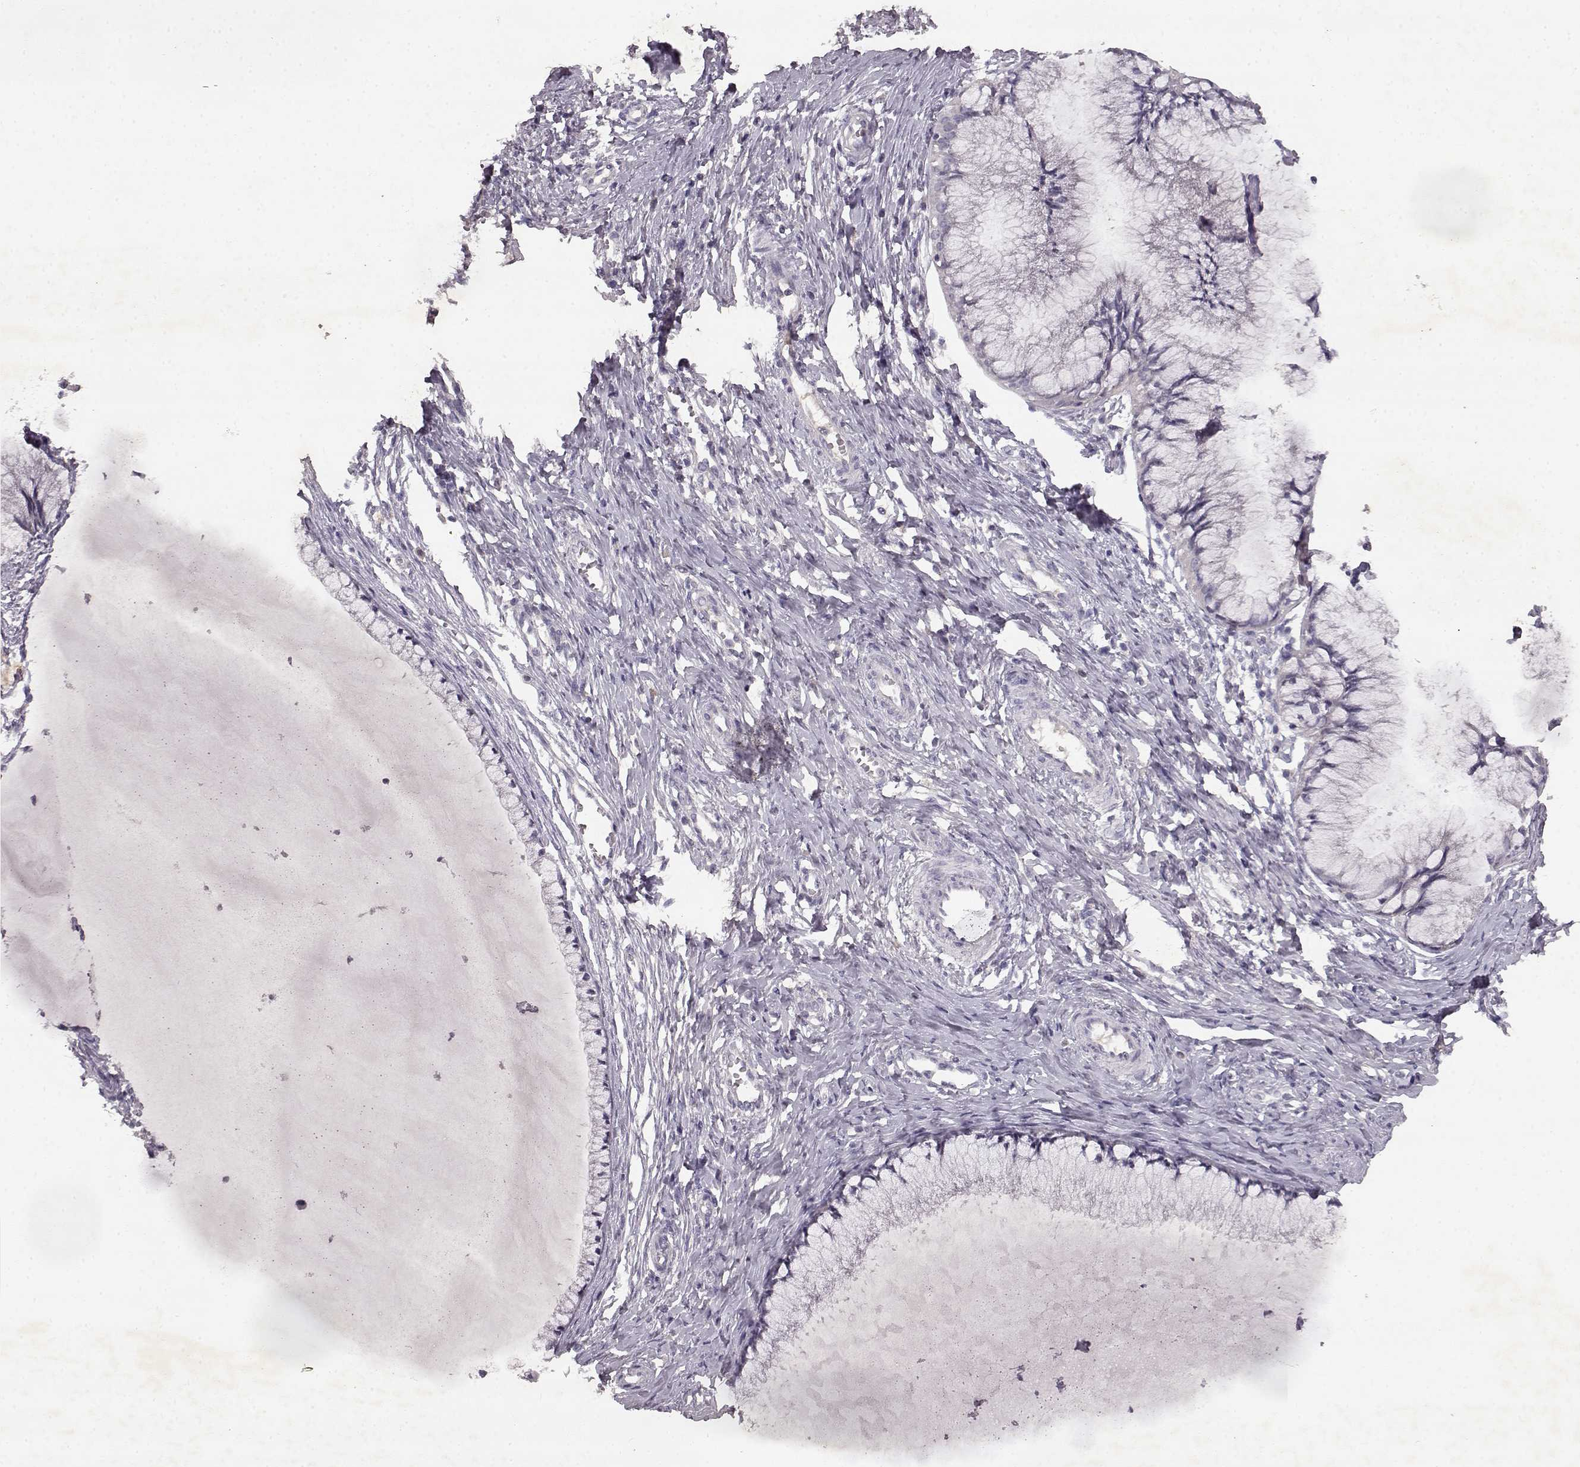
{"staining": {"intensity": "negative", "quantity": "none", "location": "none"}, "tissue": "cervical cancer", "cell_type": "Tumor cells", "image_type": "cancer", "snomed": [{"axis": "morphology", "description": "Squamous cell carcinoma, NOS"}, {"axis": "topography", "description": "Cervix"}], "caption": "Cervical cancer was stained to show a protein in brown. There is no significant expression in tumor cells. (Immunohistochemistry (ihc), brightfield microscopy, high magnification).", "gene": "SPAG17", "patient": {"sex": "female", "age": 36}}